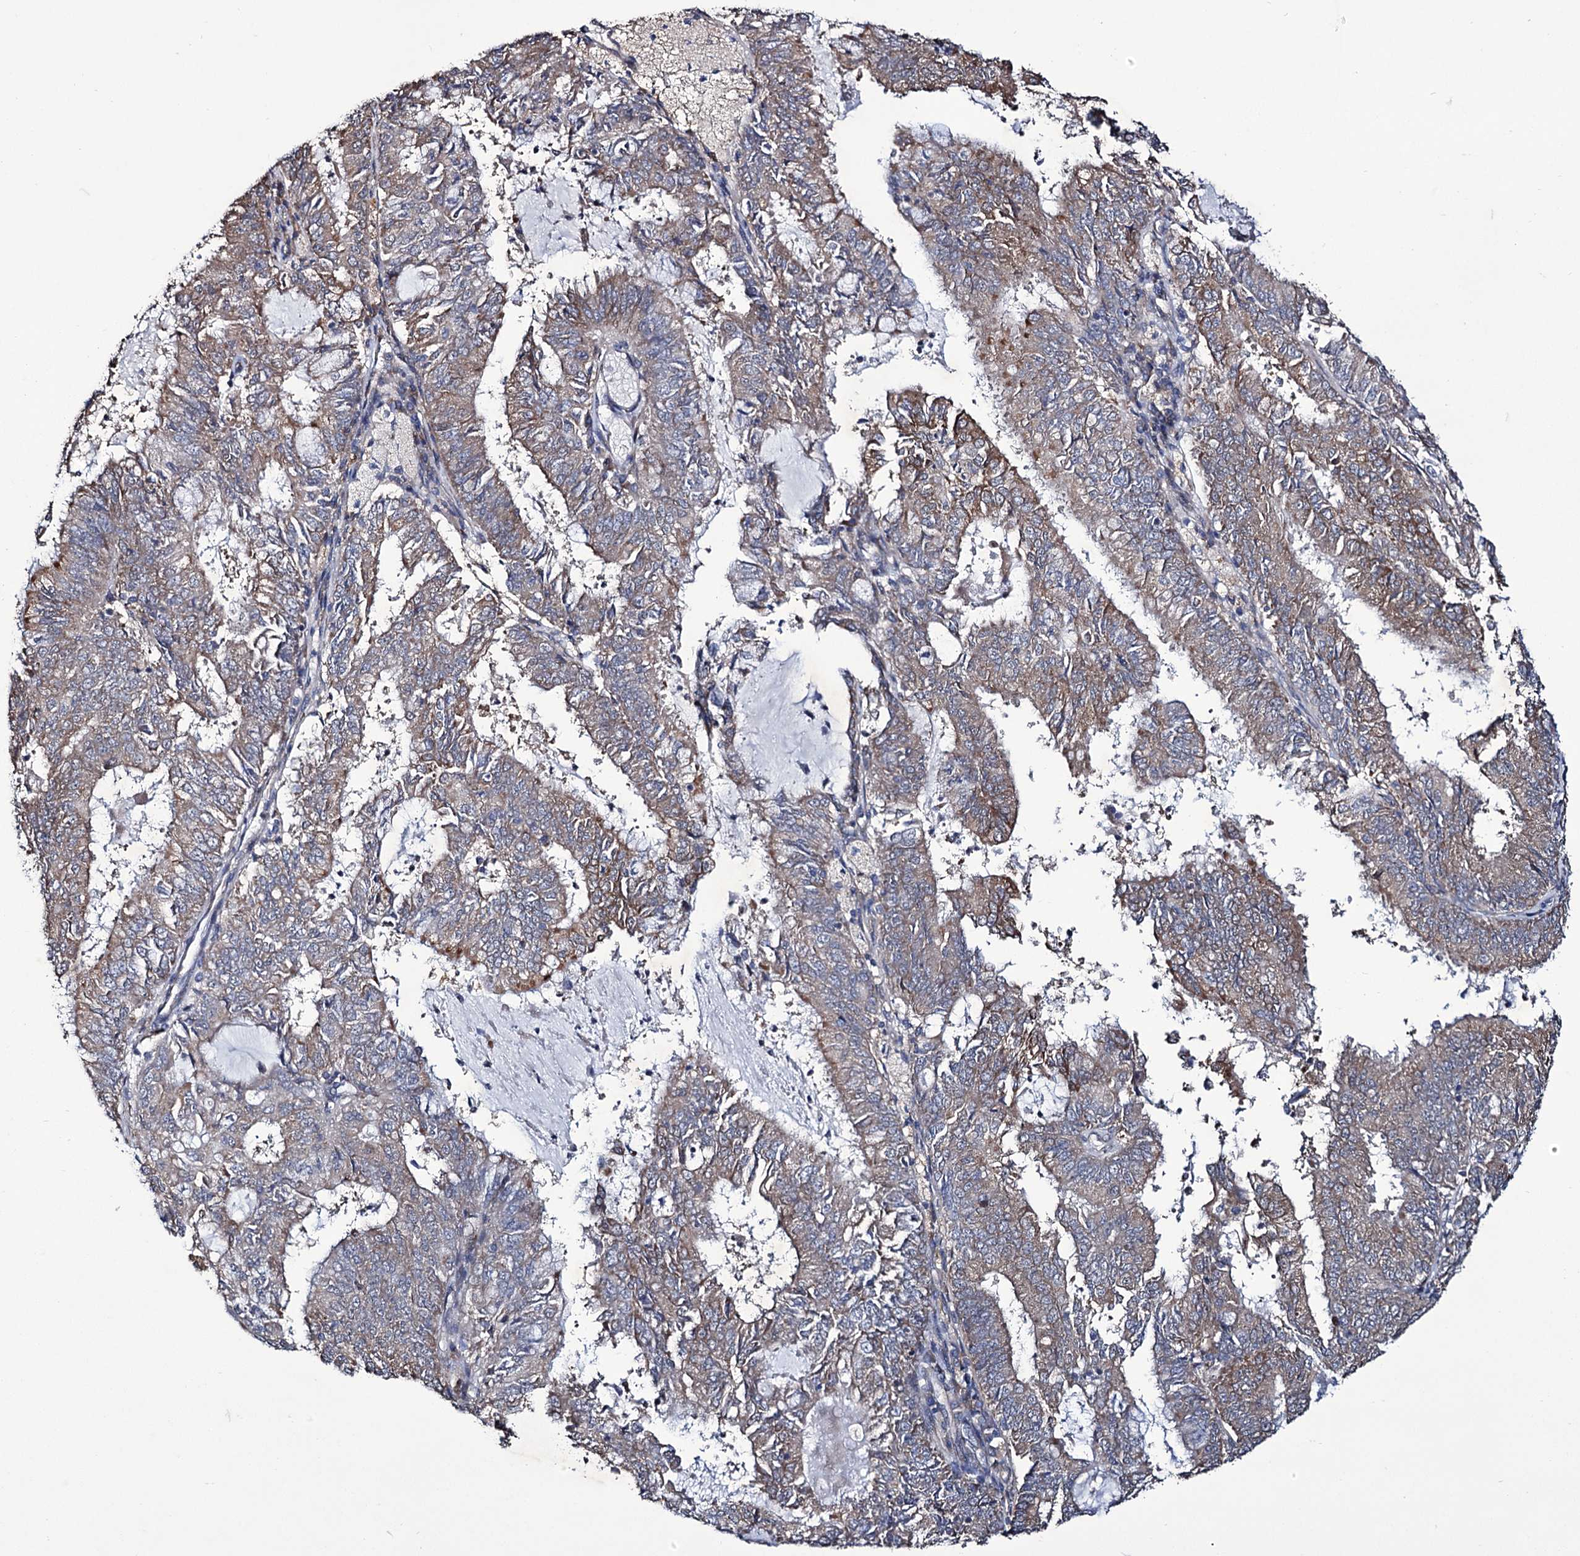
{"staining": {"intensity": "weak", "quantity": "25%-75%", "location": "cytoplasmic/membranous"}, "tissue": "endometrial cancer", "cell_type": "Tumor cells", "image_type": "cancer", "snomed": [{"axis": "morphology", "description": "Adenocarcinoma, NOS"}, {"axis": "topography", "description": "Endometrium"}], "caption": "A histopathology image of human adenocarcinoma (endometrial) stained for a protein displays weak cytoplasmic/membranous brown staining in tumor cells.", "gene": "TUBGCP5", "patient": {"sex": "female", "age": 57}}